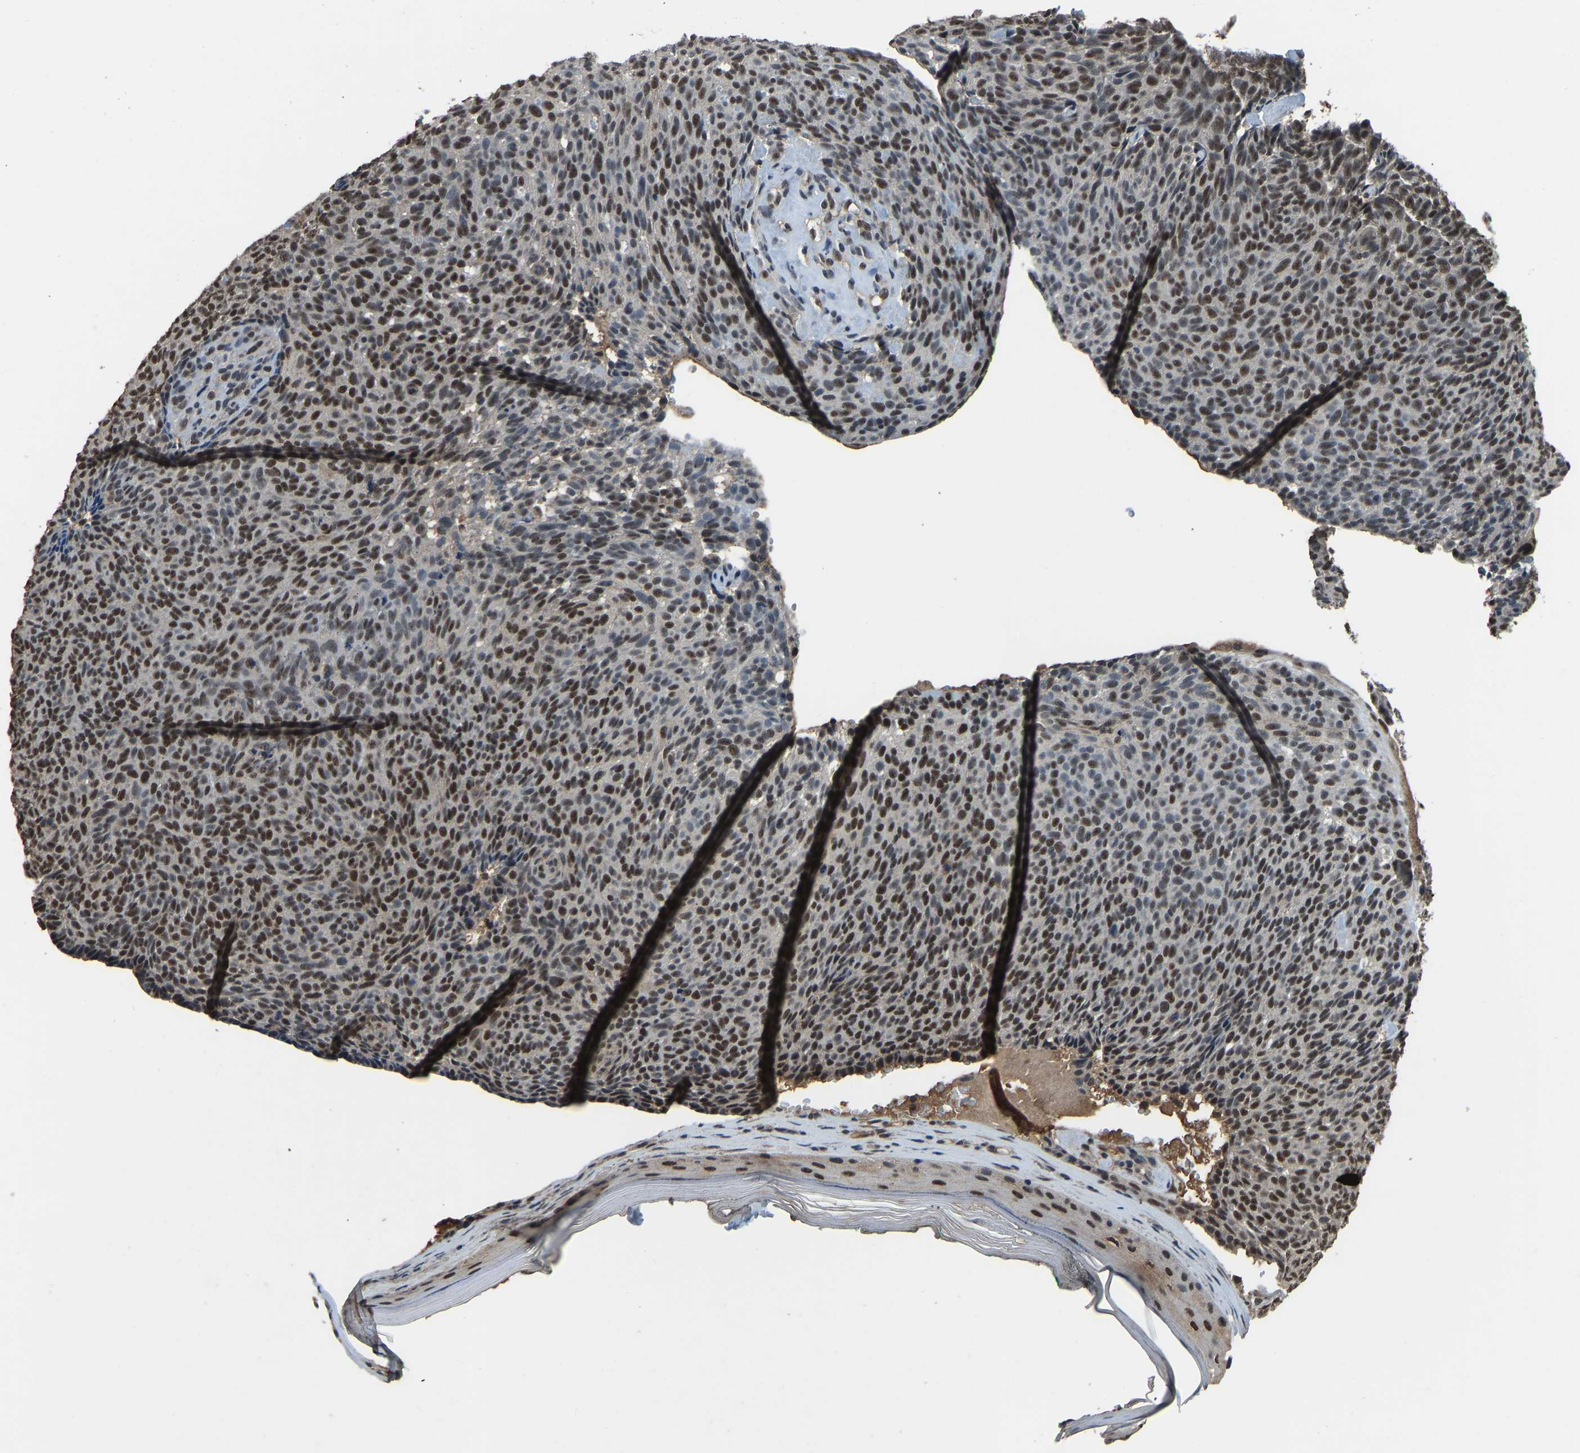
{"staining": {"intensity": "strong", "quantity": ">75%", "location": "nuclear"}, "tissue": "skin cancer", "cell_type": "Tumor cells", "image_type": "cancer", "snomed": [{"axis": "morphology", "description": "Basal cell carcinoma"}, {"axis": "topography", "description": "Skin"}], "caption": "The photomicrograph displays staining of skin cancer (basal cell carcinoma), revealing strong nuclear protein positivity (brown color) within tumor cells. (DAB (3,3'-diaminobenzidine) = brown stain, brightfield microscopy at high magnification).", "gene": "TOX4", "patient": {"sex": "male", "age": 61}}